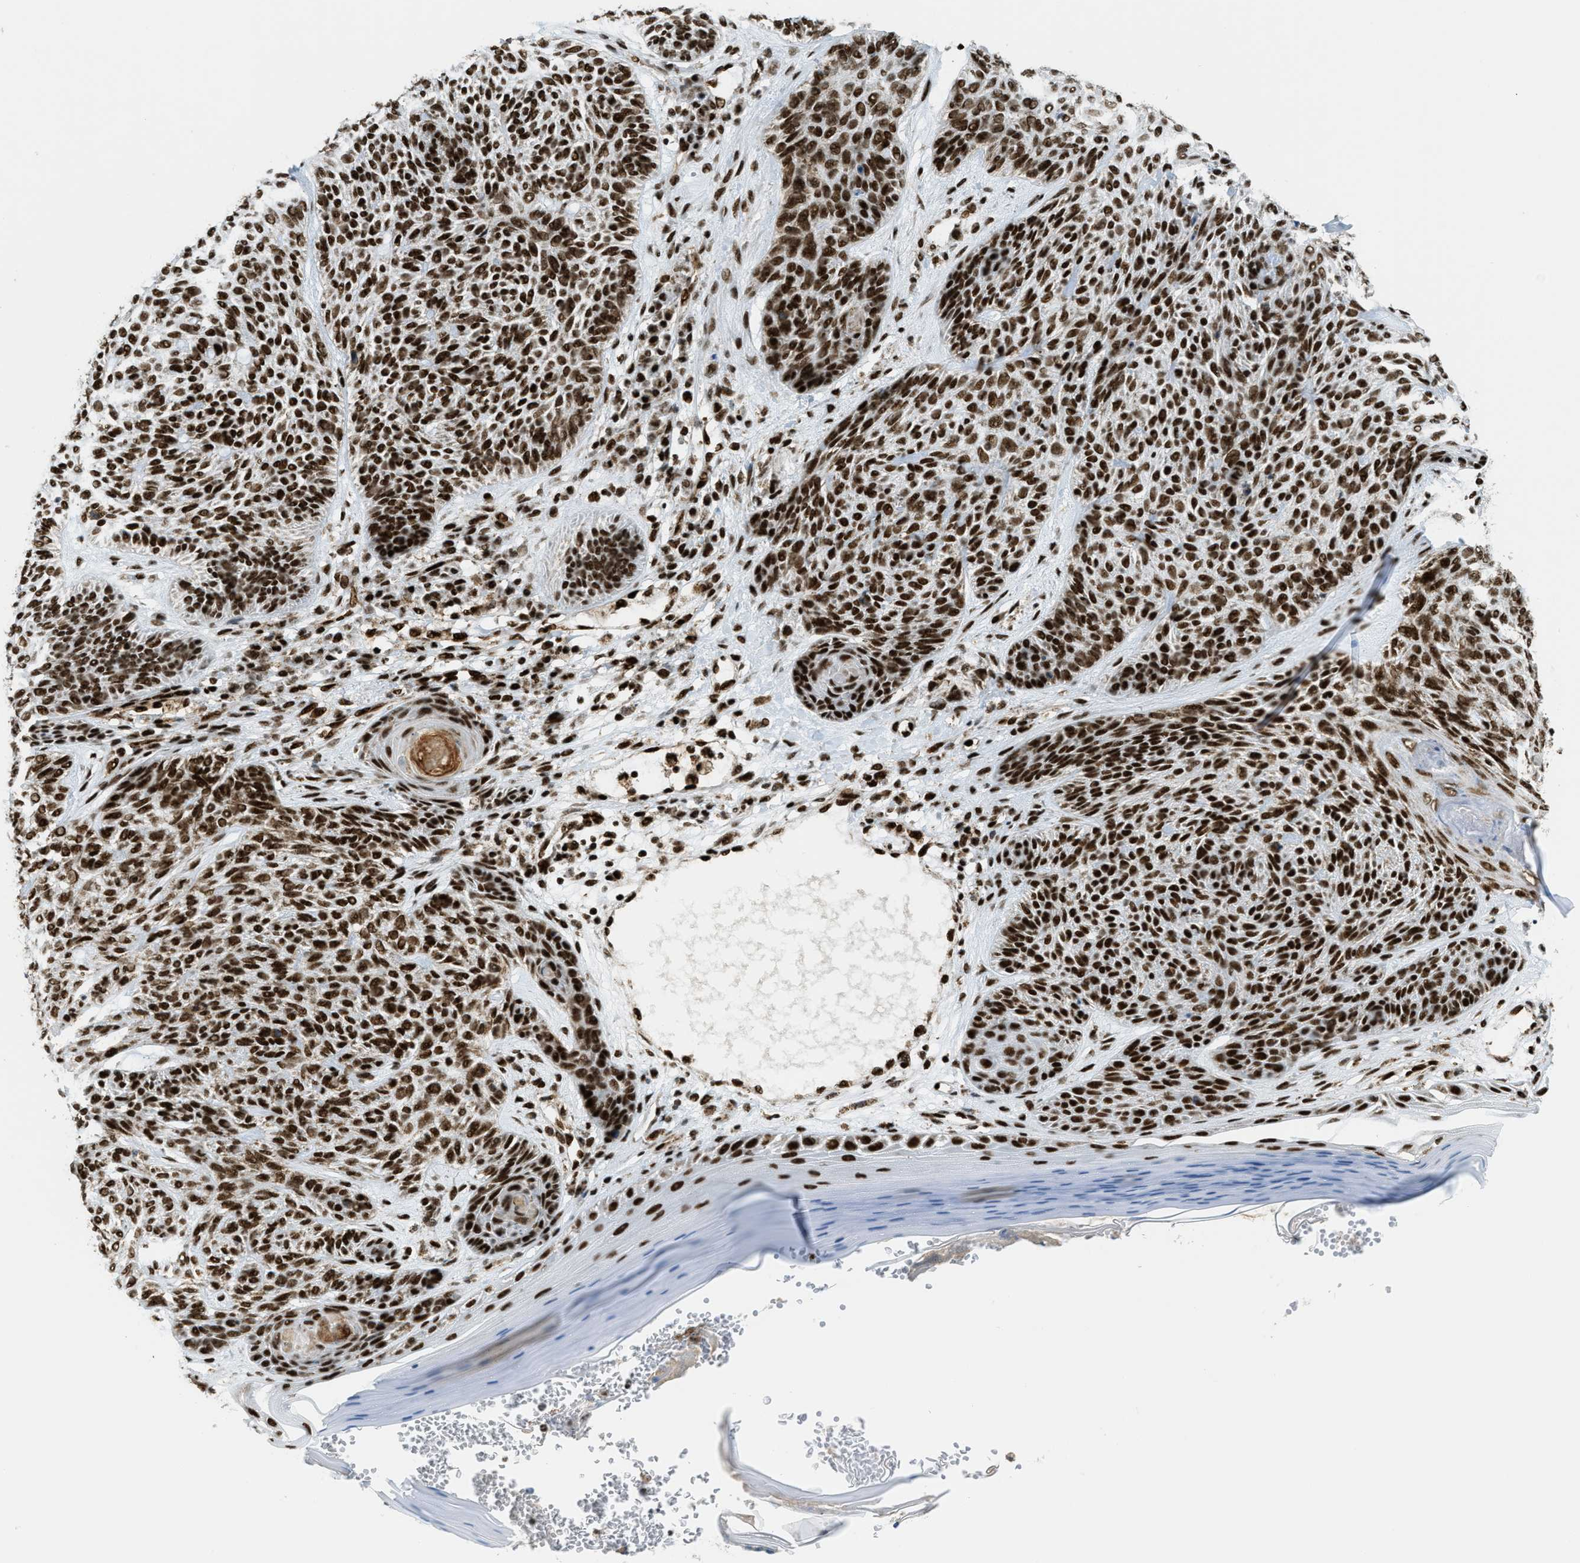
{"staining": {"intensity": "strong", "quantity": ">75%", "location": "nuclear"}, "tissue": "skin cancer", "cell_type": "Tumor cells", "image_type": "cancer", "snomed": [{"axis": "morphology", "description": "Basal cell carcinoma"}, {"axis": "topography", "description": "Skin"}], "caption": "Strong nuclear expression is seen in approximately >75% of tumor cells in skin cancer (basal cell carcinoma).", "gene": "GABPB1", "patient": {"sex": "male", "age": 55}}